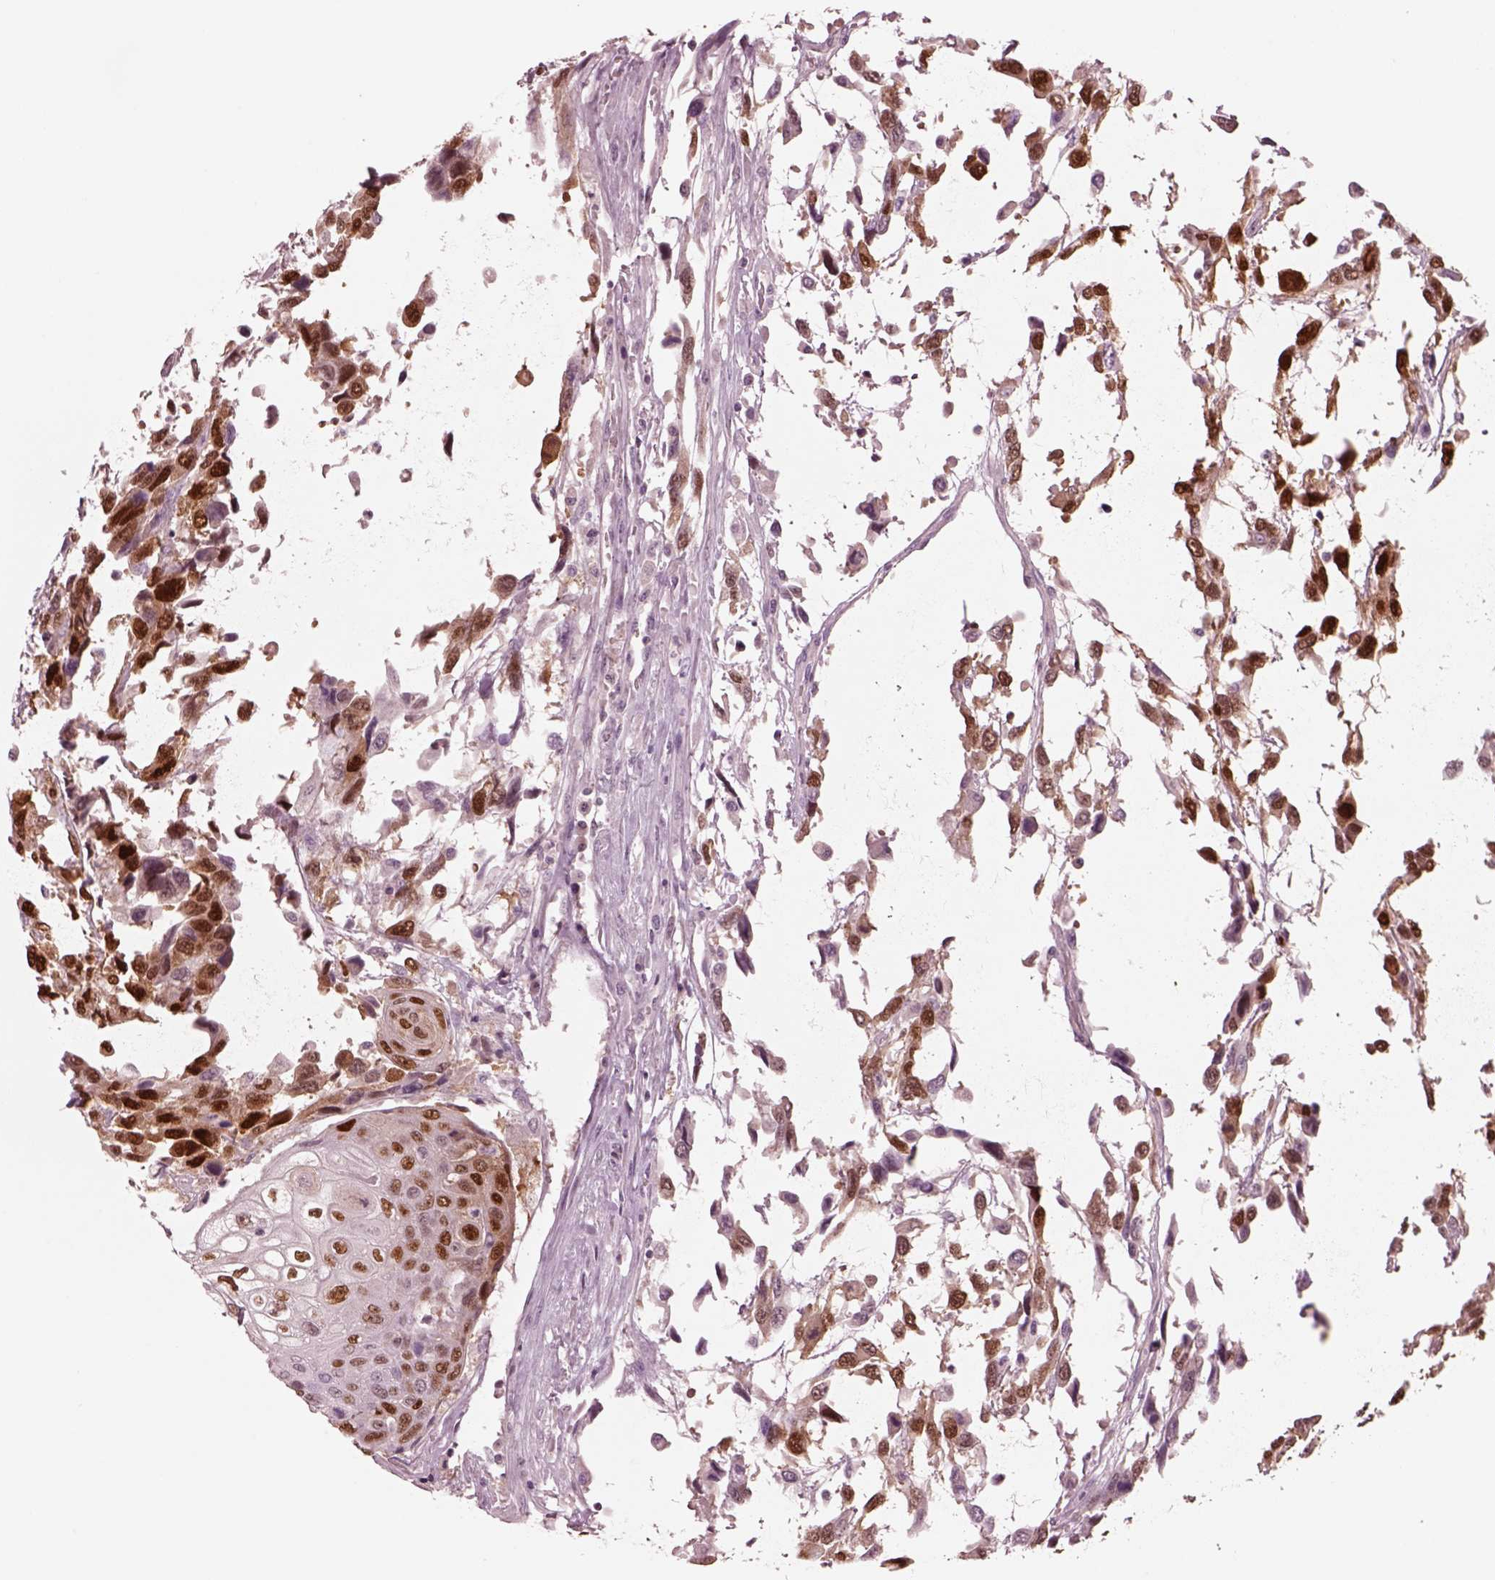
{"staining": {"intensity": "strong", "quantity": ">75%", "location": "nuclear"}, "tissue": "urothelial cancer", "cell_type": "Tumor cells", "image_type": "cancer", "snomed": [{"axis": "morphology", "description": "Urothelial carcinoma, High grade"}, {"axis": "topography", "description": "Urinary bladder"}], "caption": "High-grade urothelial carcinoma stained with IHC reveals strong nuclear positivity in approximately >75% of tumor cells.", "gene": "SOX9", "patient": {"sex": "female", "age": 70}}